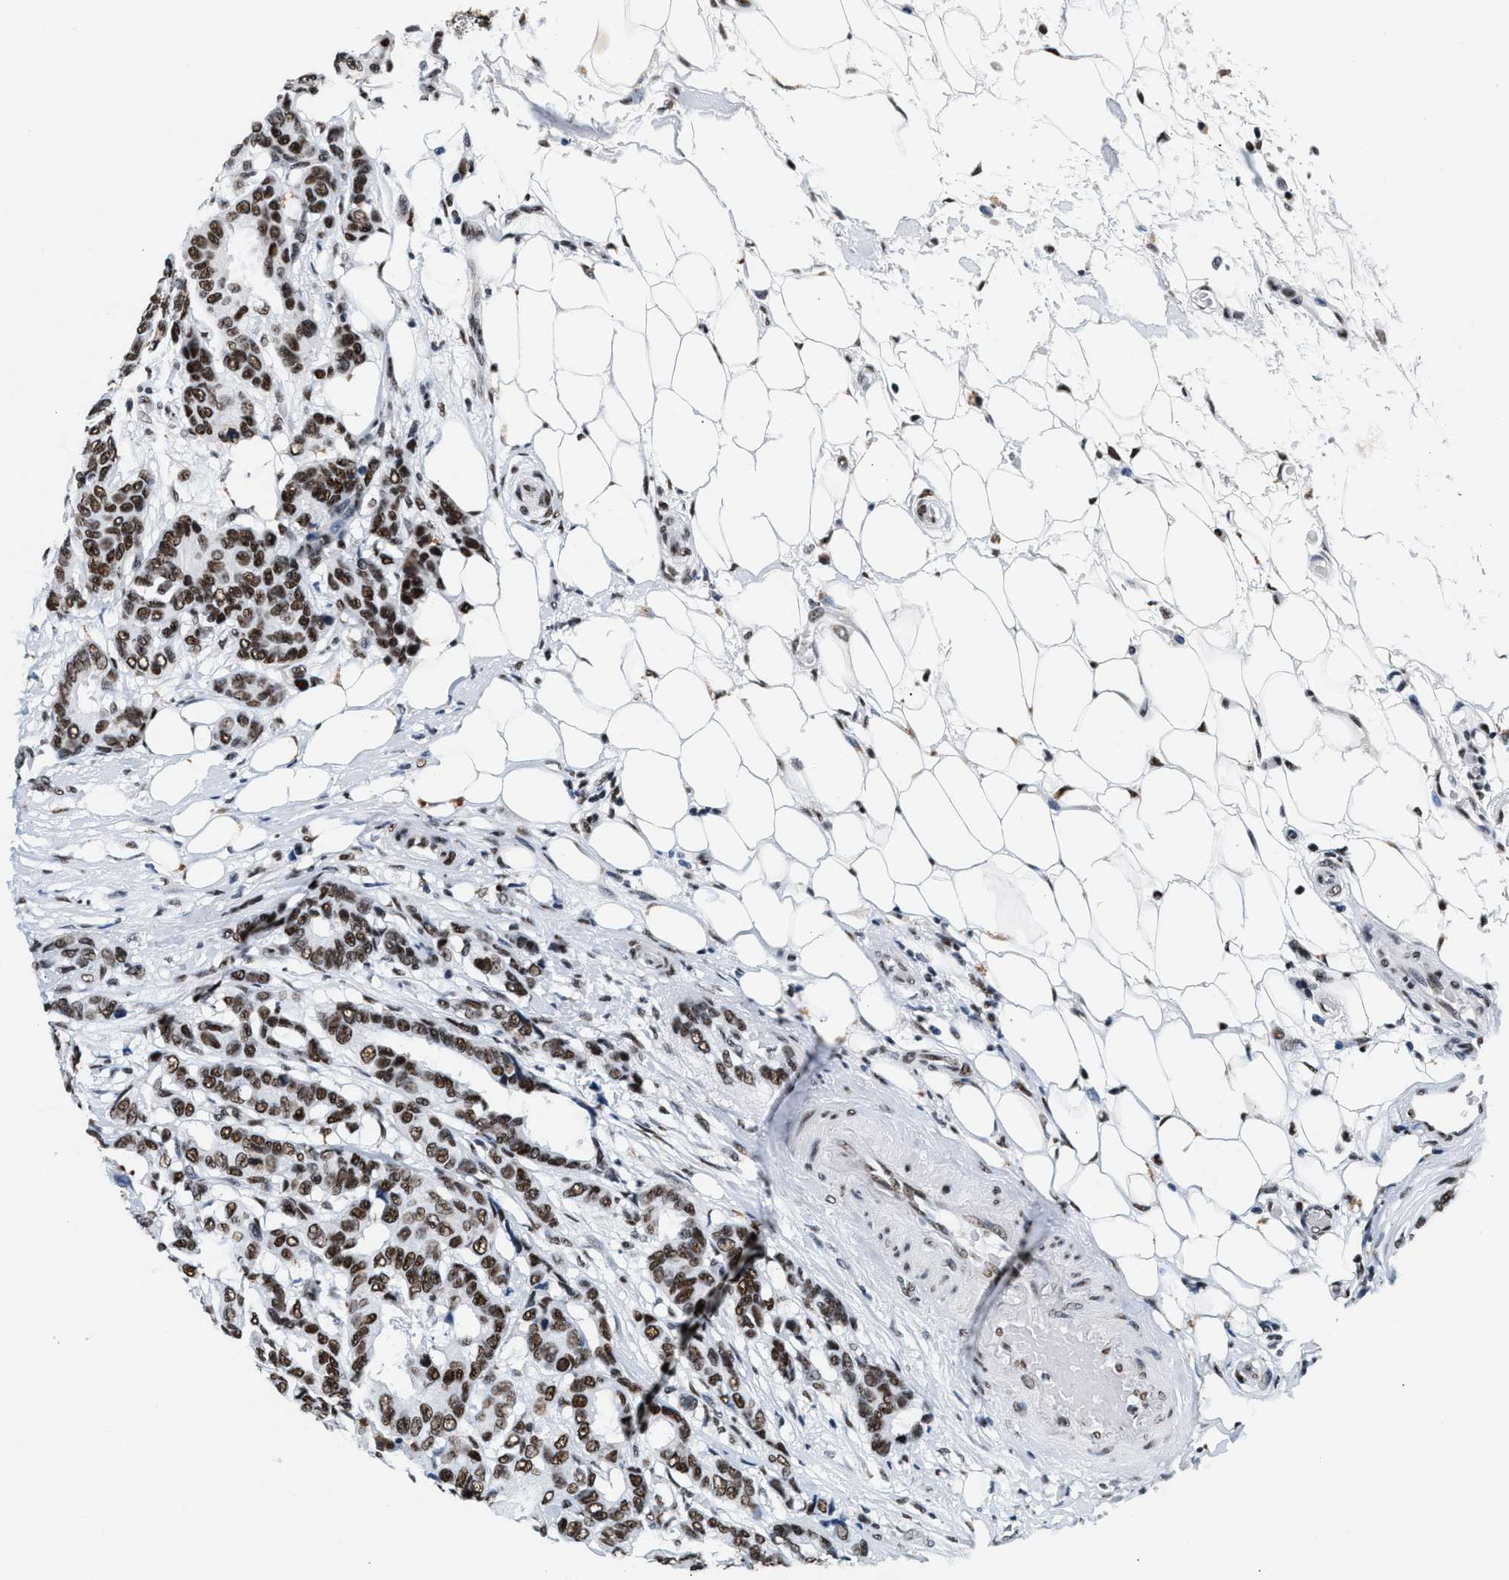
{"staining": {"intensity": "strong", "quantity": ">75%", "location": "nuclear"}, "tissue": "breast cancer", "cell_type": "Tumor cells", "image_type": "cancer", "snomed": [{"axis": "morphology", "description": "Duct carcinoma"}, {"axis": "topography", "description": "Breast"}], "caption": "Immunohistochemical staining of infiltrating ductal carcinoma (breast) demonstrates high levels of strong nuclear protein expression in about >75% of tumor cells. Using DAB (brown) and hematoxylin (blue) stains, captured at high magnification using brightfield microscopy.", "gene": "RAD50", "patient": {"sex": "female", "age": 87}}